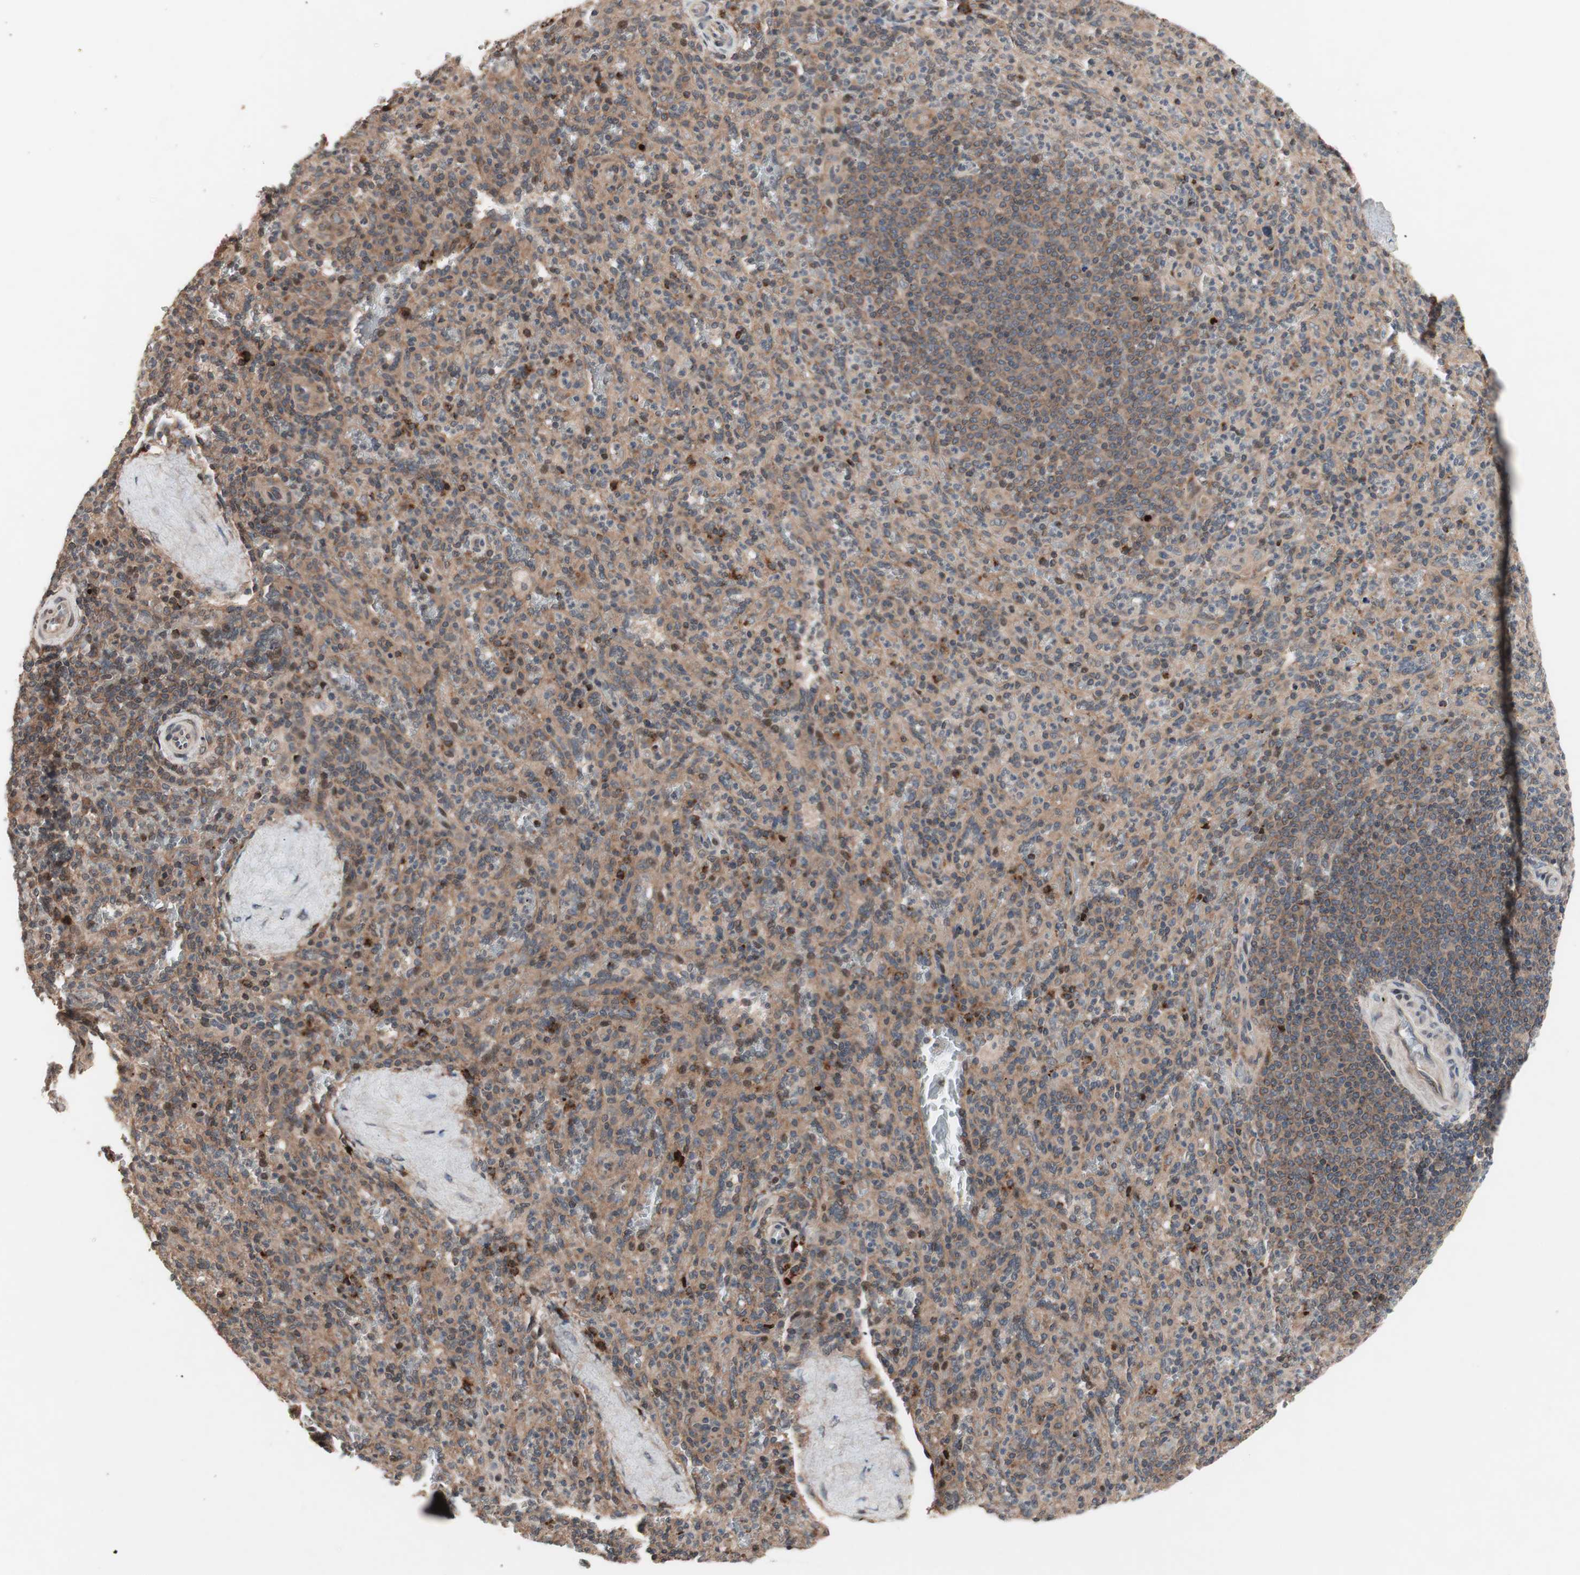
{"staining": {"intensity": "moderate", "quantity": ">75%", "location": "cytoplasmic/membranous,nuclear"}, "tissue": "spleen", "cell_type": "Cells in red pulp", "image_type": "normal", "snomed": [{"axis": "morphology", "description": "Normal tissue, NOS"}, {"axis": "topography", "description": "Spleen"}], "caption": "High-magnification brightfield microscopy of normal spleen stained with DAB (3,3'-diaminobenzidine) (brown) and counterstained with hematoxylin (blue). cells in red pulp exhibit moderate cytoplasmic/membranous,nuclear positivity is present in about>75% of cells.", "gene": "NF2", "patient": {"sex": "male", "age": 36}}